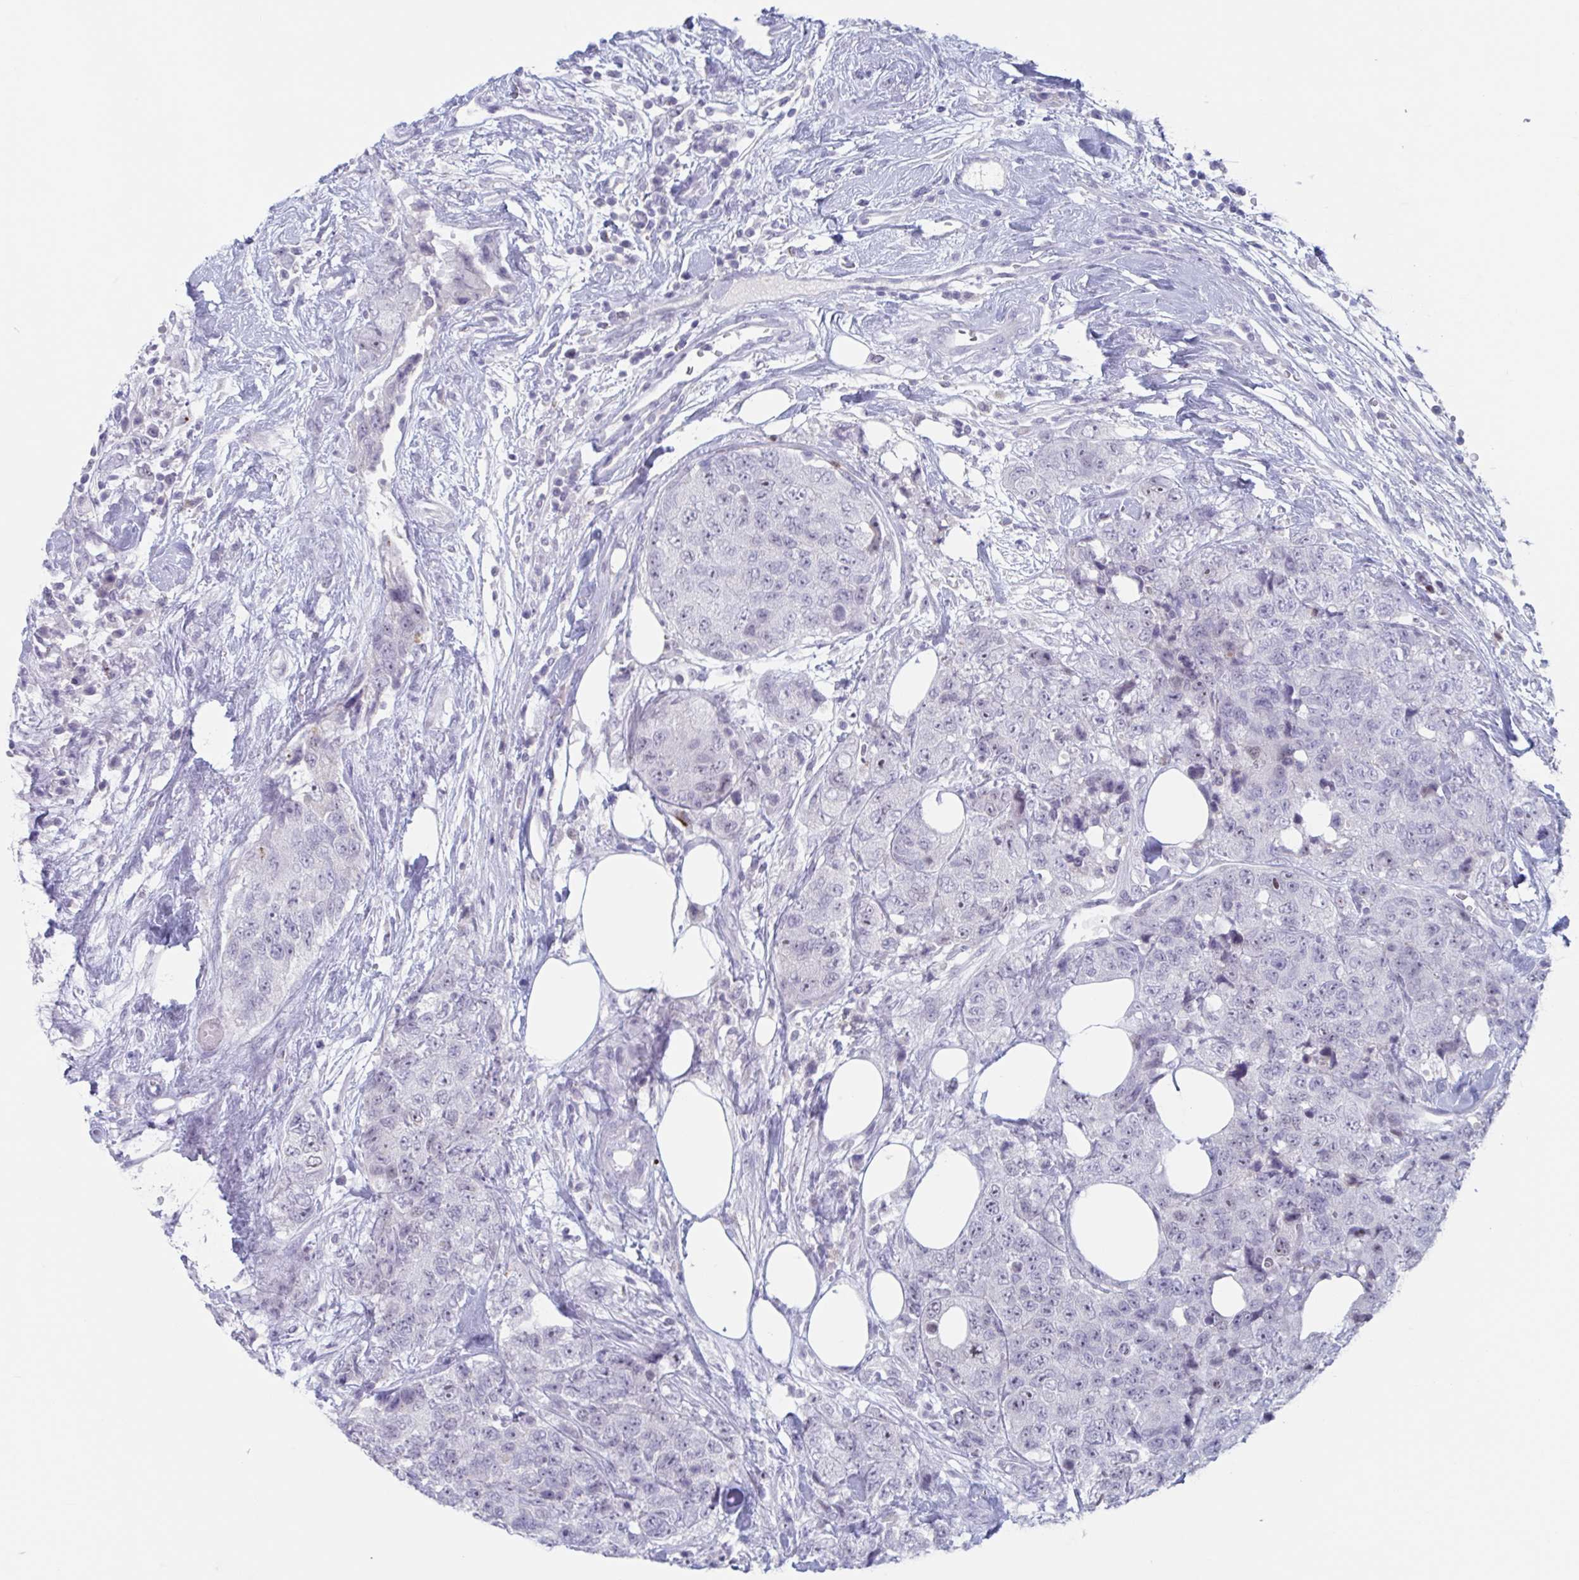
{"staining": {"intensity": "negative", "quantity": "none", "location": "none"}, "tissue": "urothelial cancer", "cell_type": "Tumor cells", "image_type": "cancer", "snomed": [{"axis": "morphology", "description": "Urothelial carcinoma, High grade"}, {"axis": "topography", "description": "Urinary bladder"}], "caption": "Tumor cells are negative for brown protein staining in urothelial cancer.", "gene": "CYP4F11", "patient": {"sex": "female", "age": 78}}